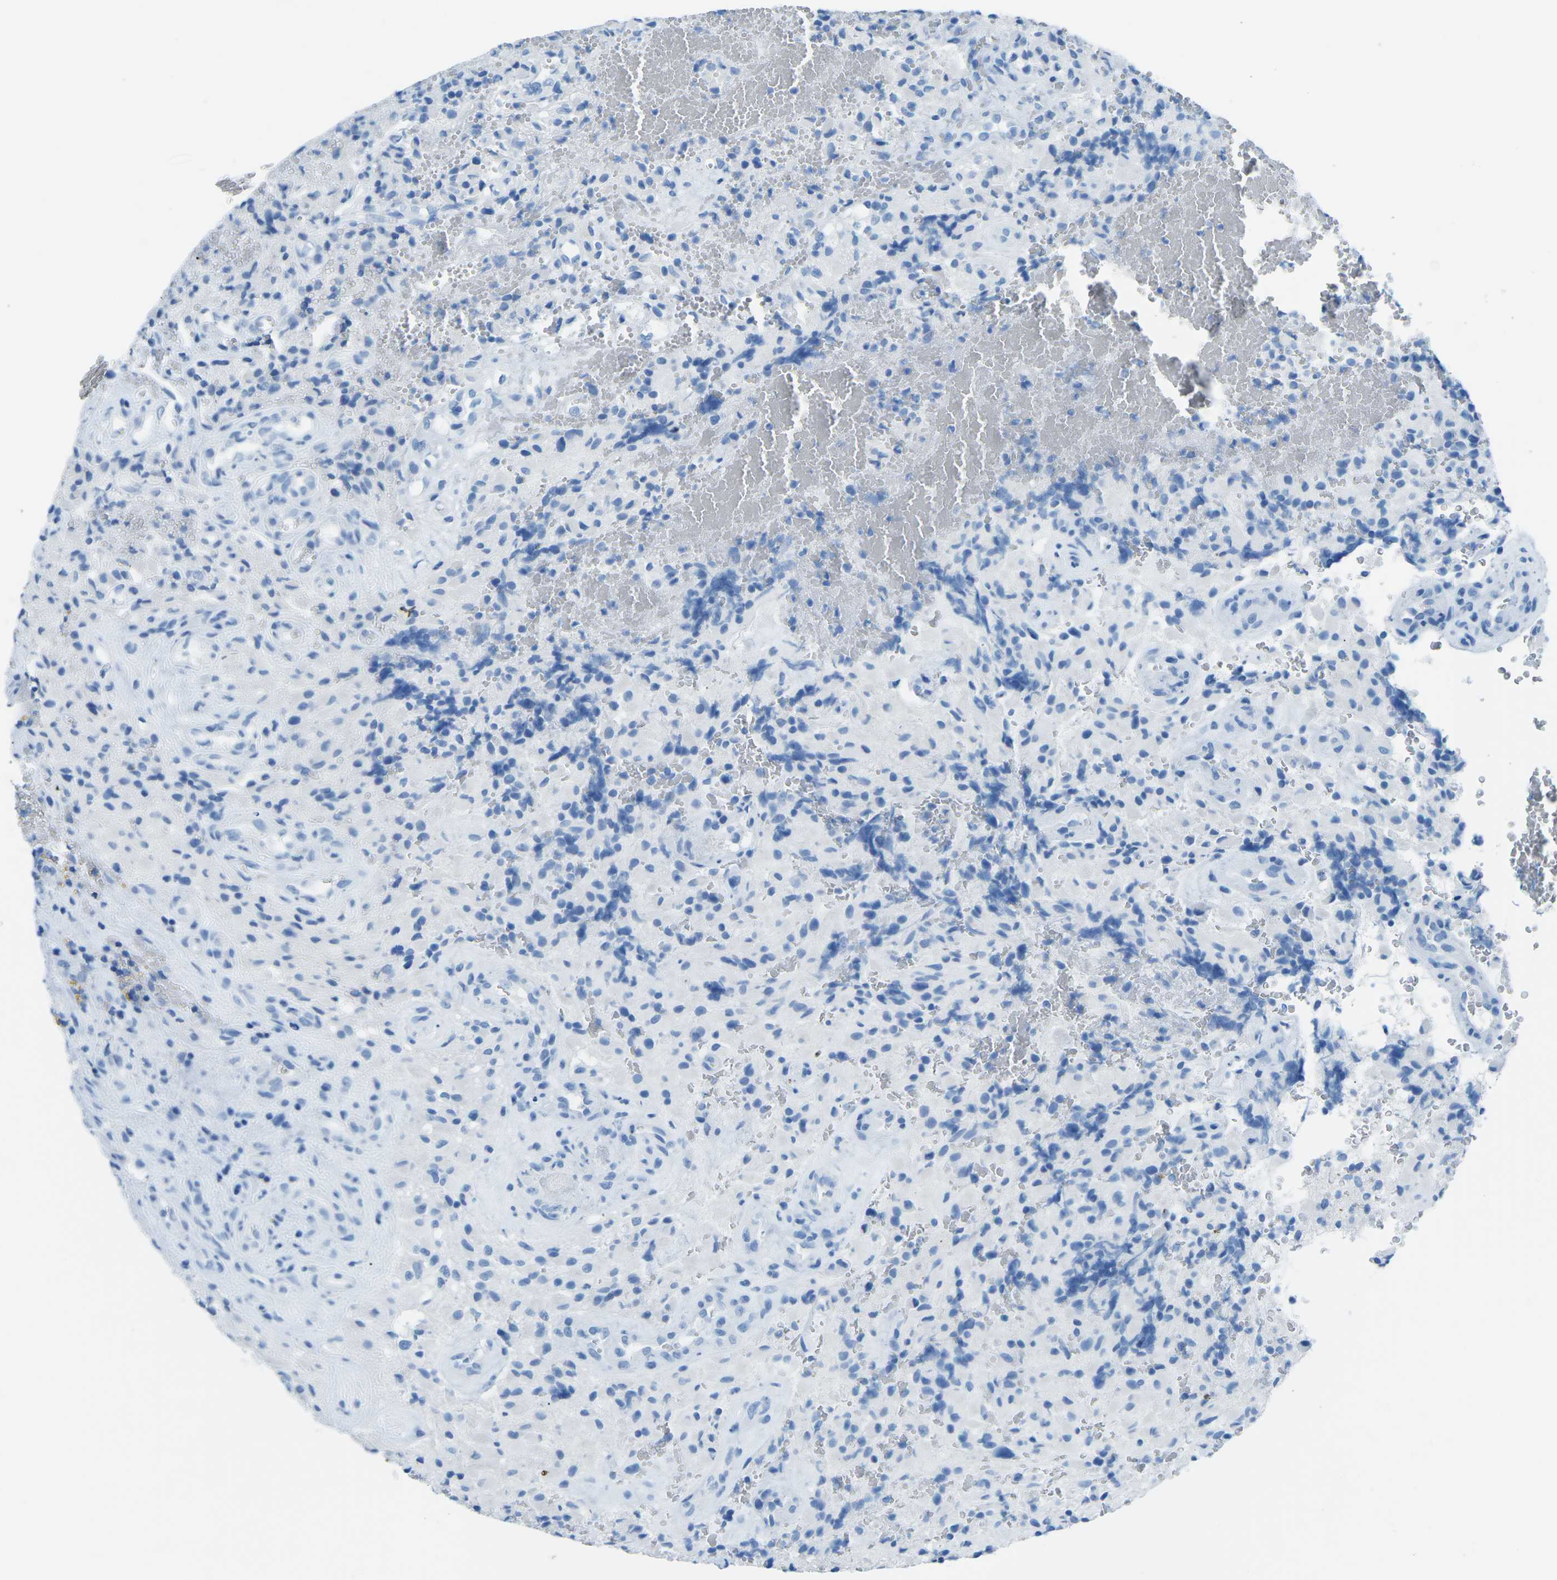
{"staining": {"intensity": "negative", "quantity": "none", "location": "none"}, "tissue": "glioma", "cell_type": "Tumor cells", "image_type": "cancer", "snomed": [{"axis": "morphology", "description": "Glioma, malignant, High grade"}, {"axis": "topography", "description": "Brain"}], "caption": "Tumor cells show no significant staining in glioma.", "gene": "MYH8", "patient": {"sex": "male", "age": 71}}